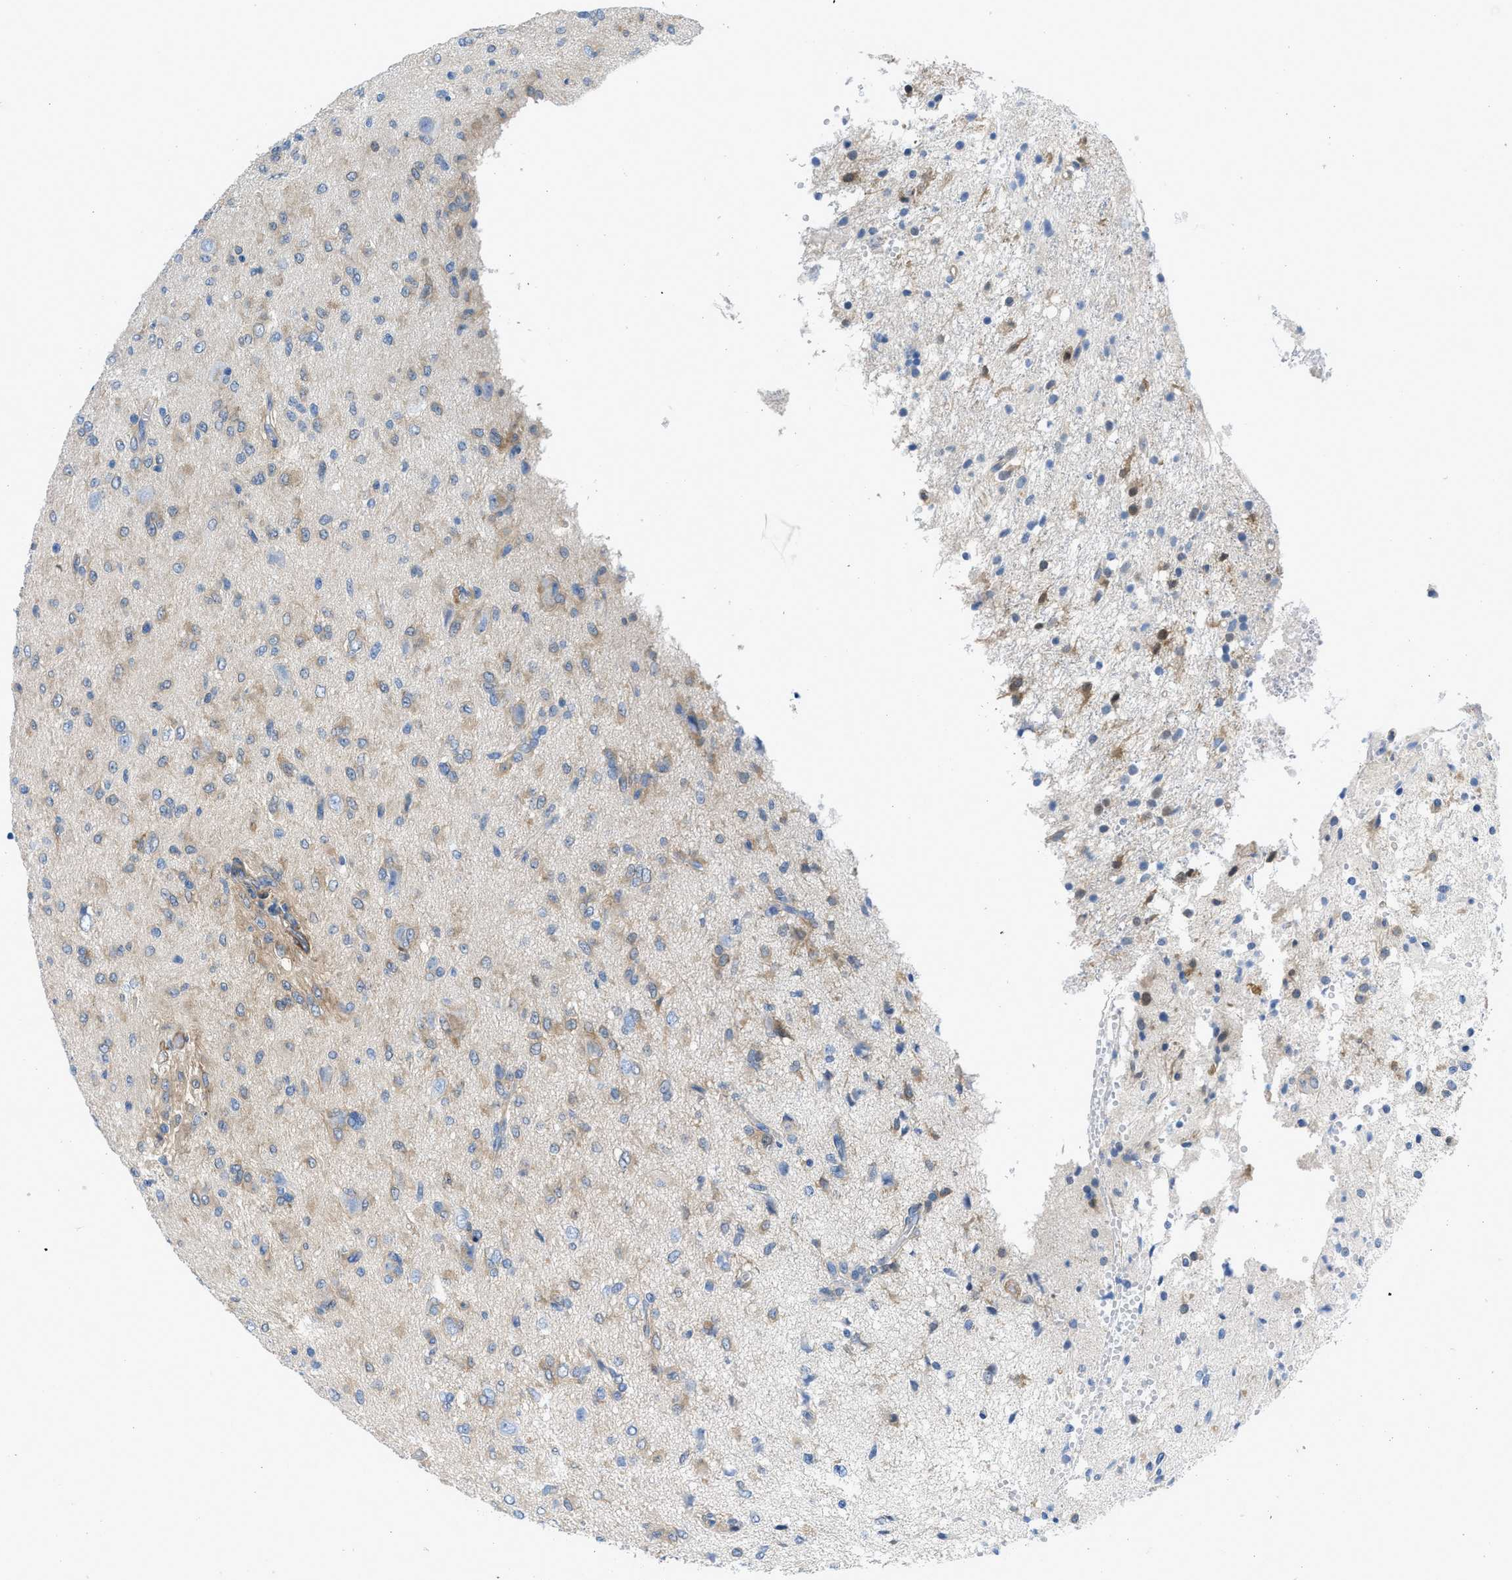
{"staining": {"intensity": "weak", "quantity": "25%-75%", "location": "cytoplasmic/membranous"}, "tissue": "glioma", "cell_type": "Tumor cells", "image_type": "cancer", "snomed": [{"axis": "morphology", "description": "Glioma, malignant, High grade"}, {"axis": "topography", "description": "Brain"}], "caption": "Protein expression analysis of glioma shows weak cytoplasmic/membranous expression in about 25%-75% of tumor cells.", "gene": "PDLIM5", "patient": {"sex": "female", "age": 59}}